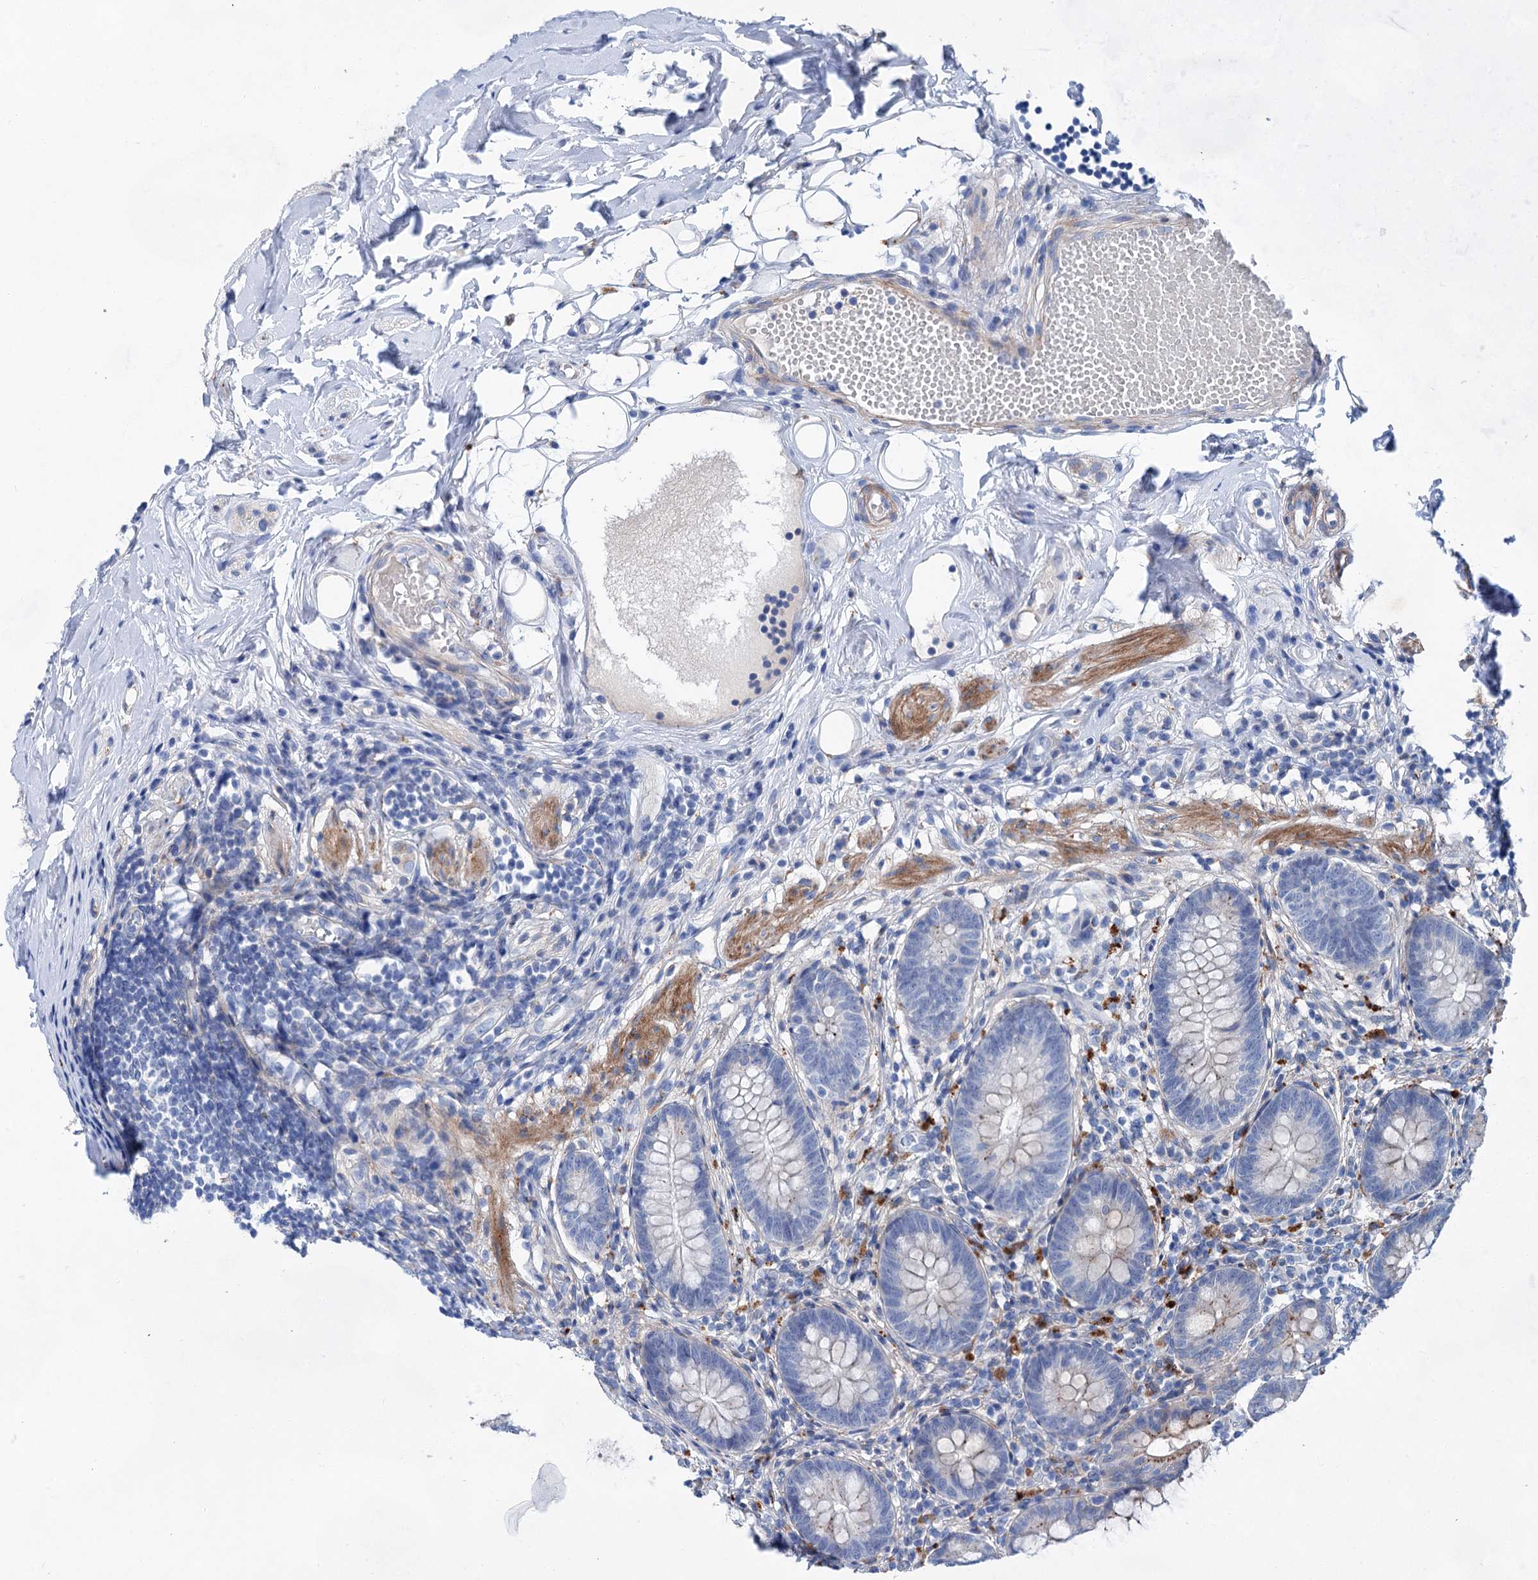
{"staining": {"intensity": "moderate", "quantity": "<25%", "location": "cytoplasmic/membranous"}, "tissue": "appendix", "cell_type": "Glandular cells", "image_type": "normal", "snomed": [{"axis": "morphology", "description": "Normal tissue, NOS"}, {"axis": "topography", "description": "Appendix"}], "caption": "Immunohistochemistry image of unremarkable appendix stained for a protein (brown), which demonstrates low levels of moderate cytoplasmic/membranous expression in approximately <25% of glandular cells.", "gene": "GPR155", "patient": {"sex": "female", "age": 62}}